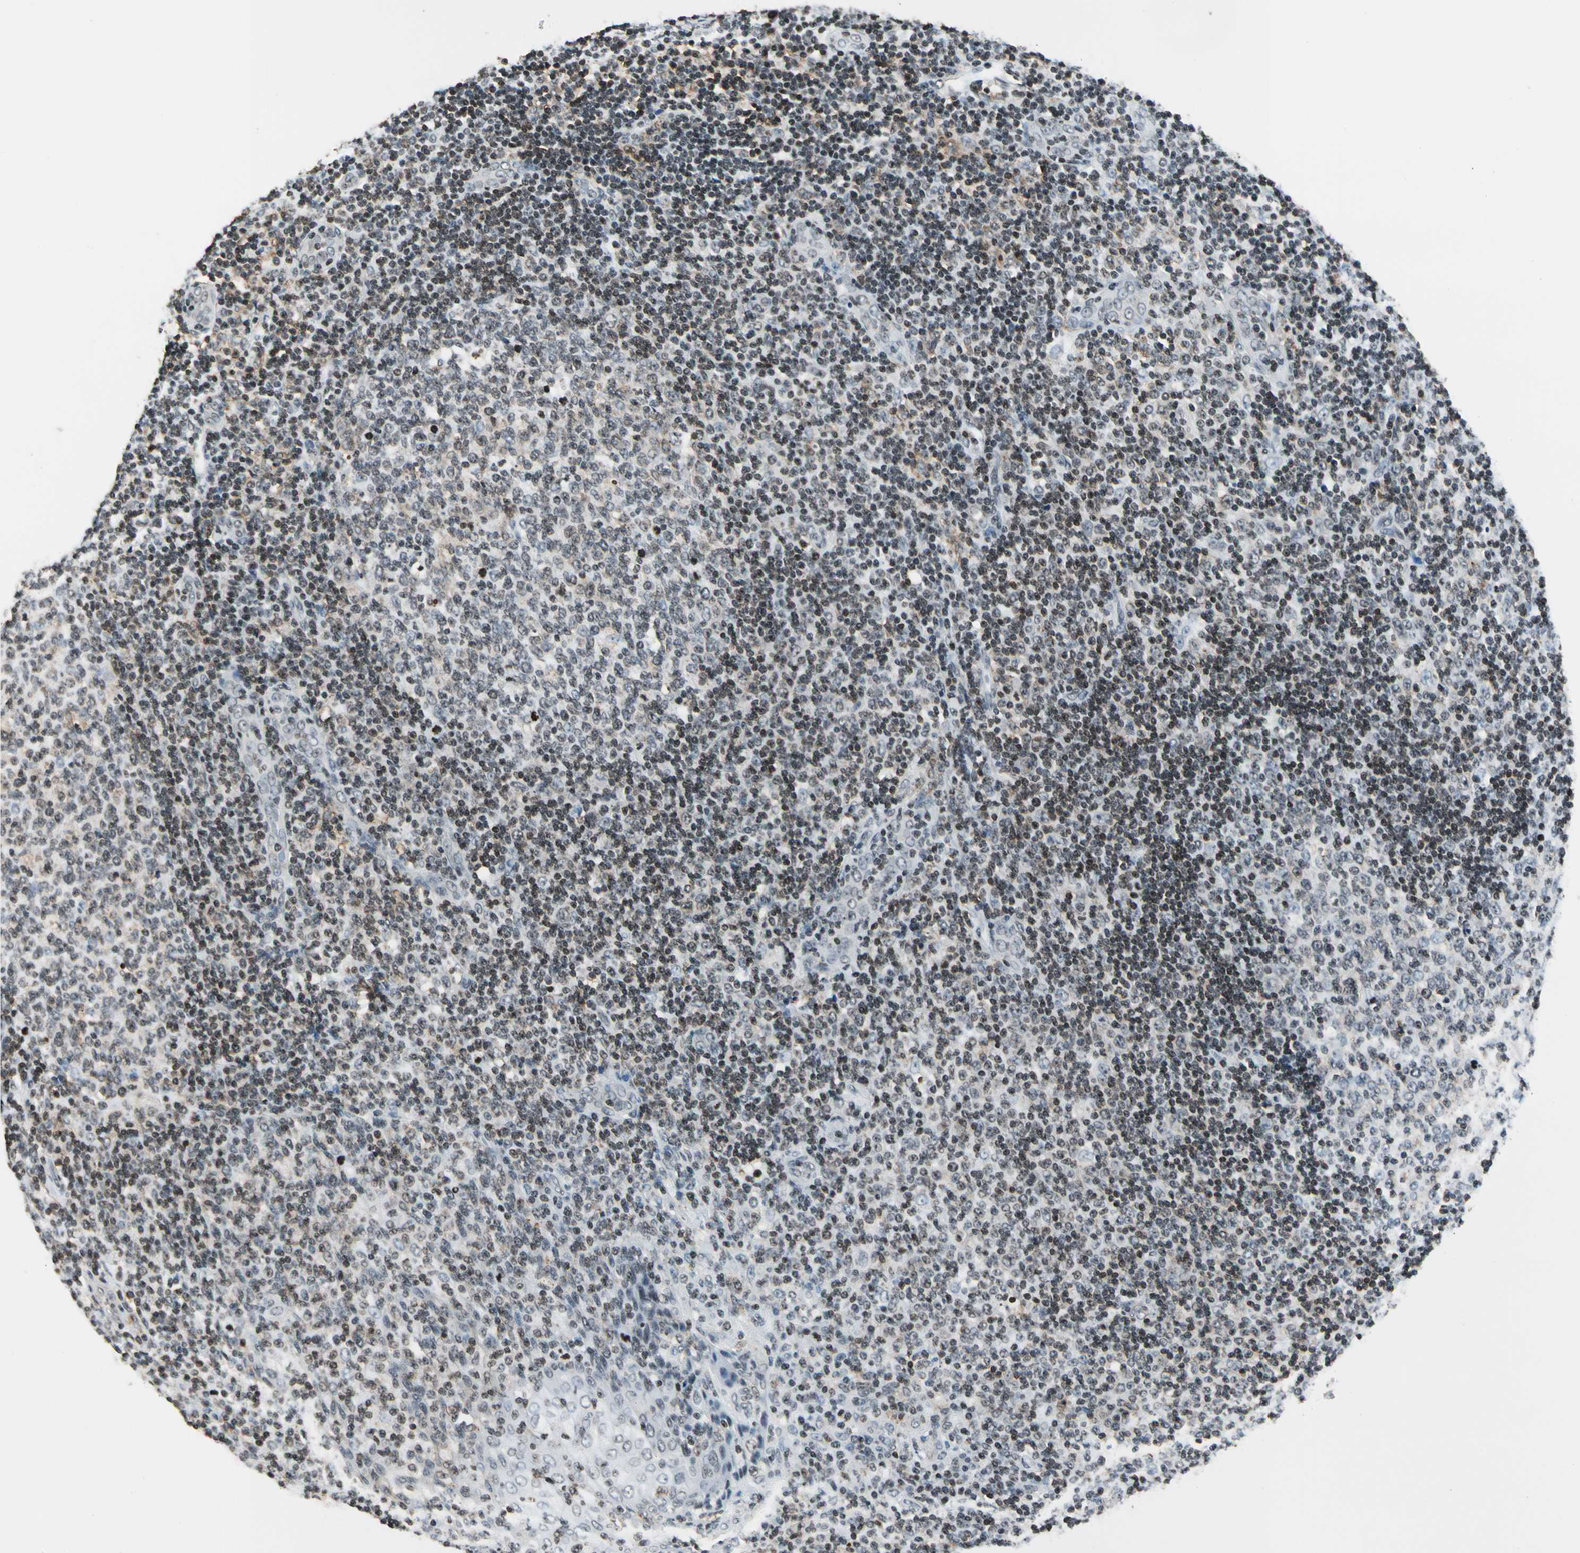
{"staining": {"intensity": "weak", "quantity": "25%-75%", "location": "cytoplasmic/membranous,nuclear"}, "tissue": "tonsil", "cell_type": "Germinal center cells", "image_type": "normal", "snomed": [{"axis": "morphology", "description": "Normal tissue, NOS"}, {"axis": "topography", "description": "Tonsil"}], "caption": "Immunohistochemistry of benign tonsil displays low levels of weak cytoplasmic/membranous,nuclear expression in about 25%-75% of germinal center cells.", "gene": "FER", "patient": {"sex": "female", "age": 3}}